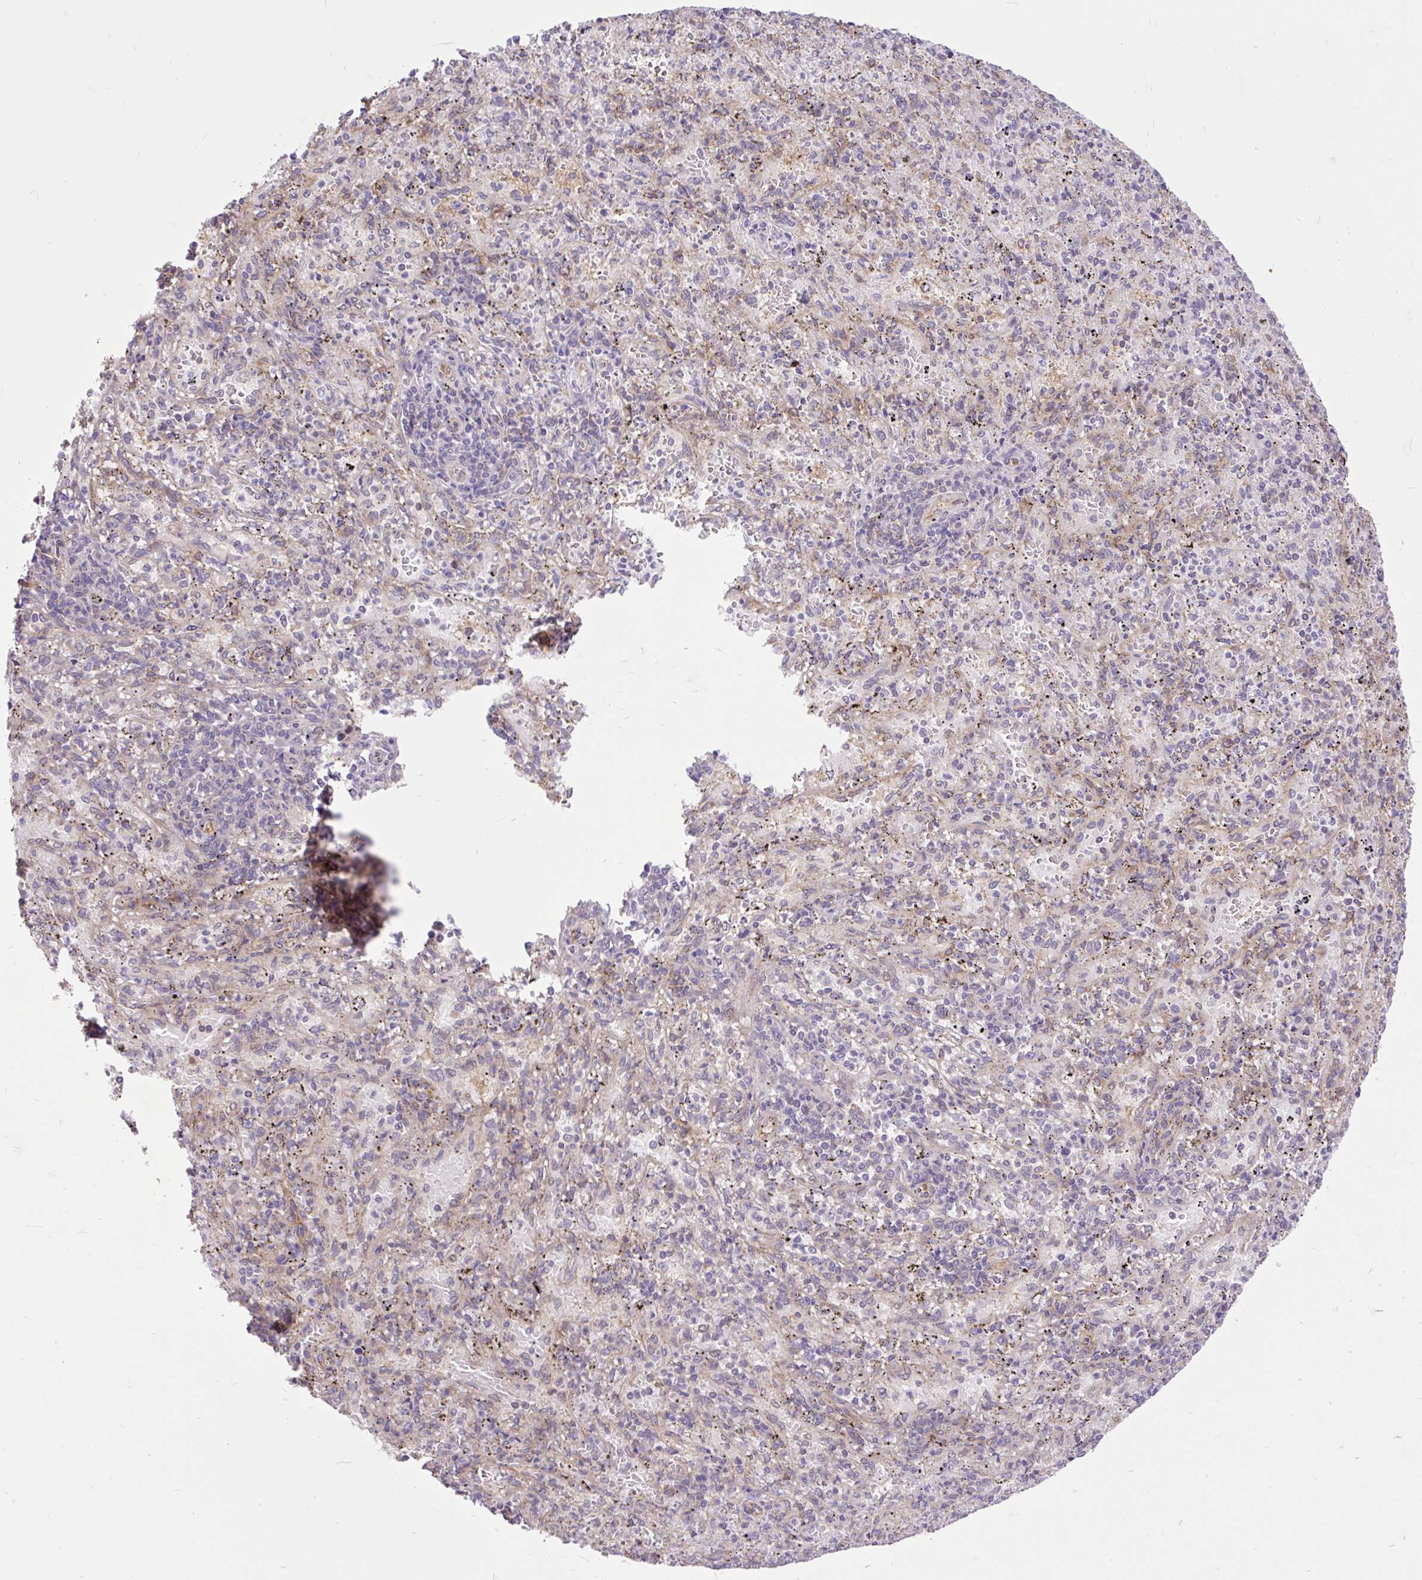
{"staining": {"intensity": "negative", "quantity": "none", "location": "none"}, "tissue": "spleen", "cell_type": "Cells in red pulp", "image_type": "normal", "snomed": [{"axis": "morphology", "description": "Normal tissue, NOS"}, {"axis": "topography", "description": "Spleen"}], "caption": "Cells in red pulp are negative for brown protein staining in benign spleen. (Immunohistochemistry, brightfield microscopy, high magnification).", "gene": "TRIM17", "patient": {"sex": "male", "age": 57}}